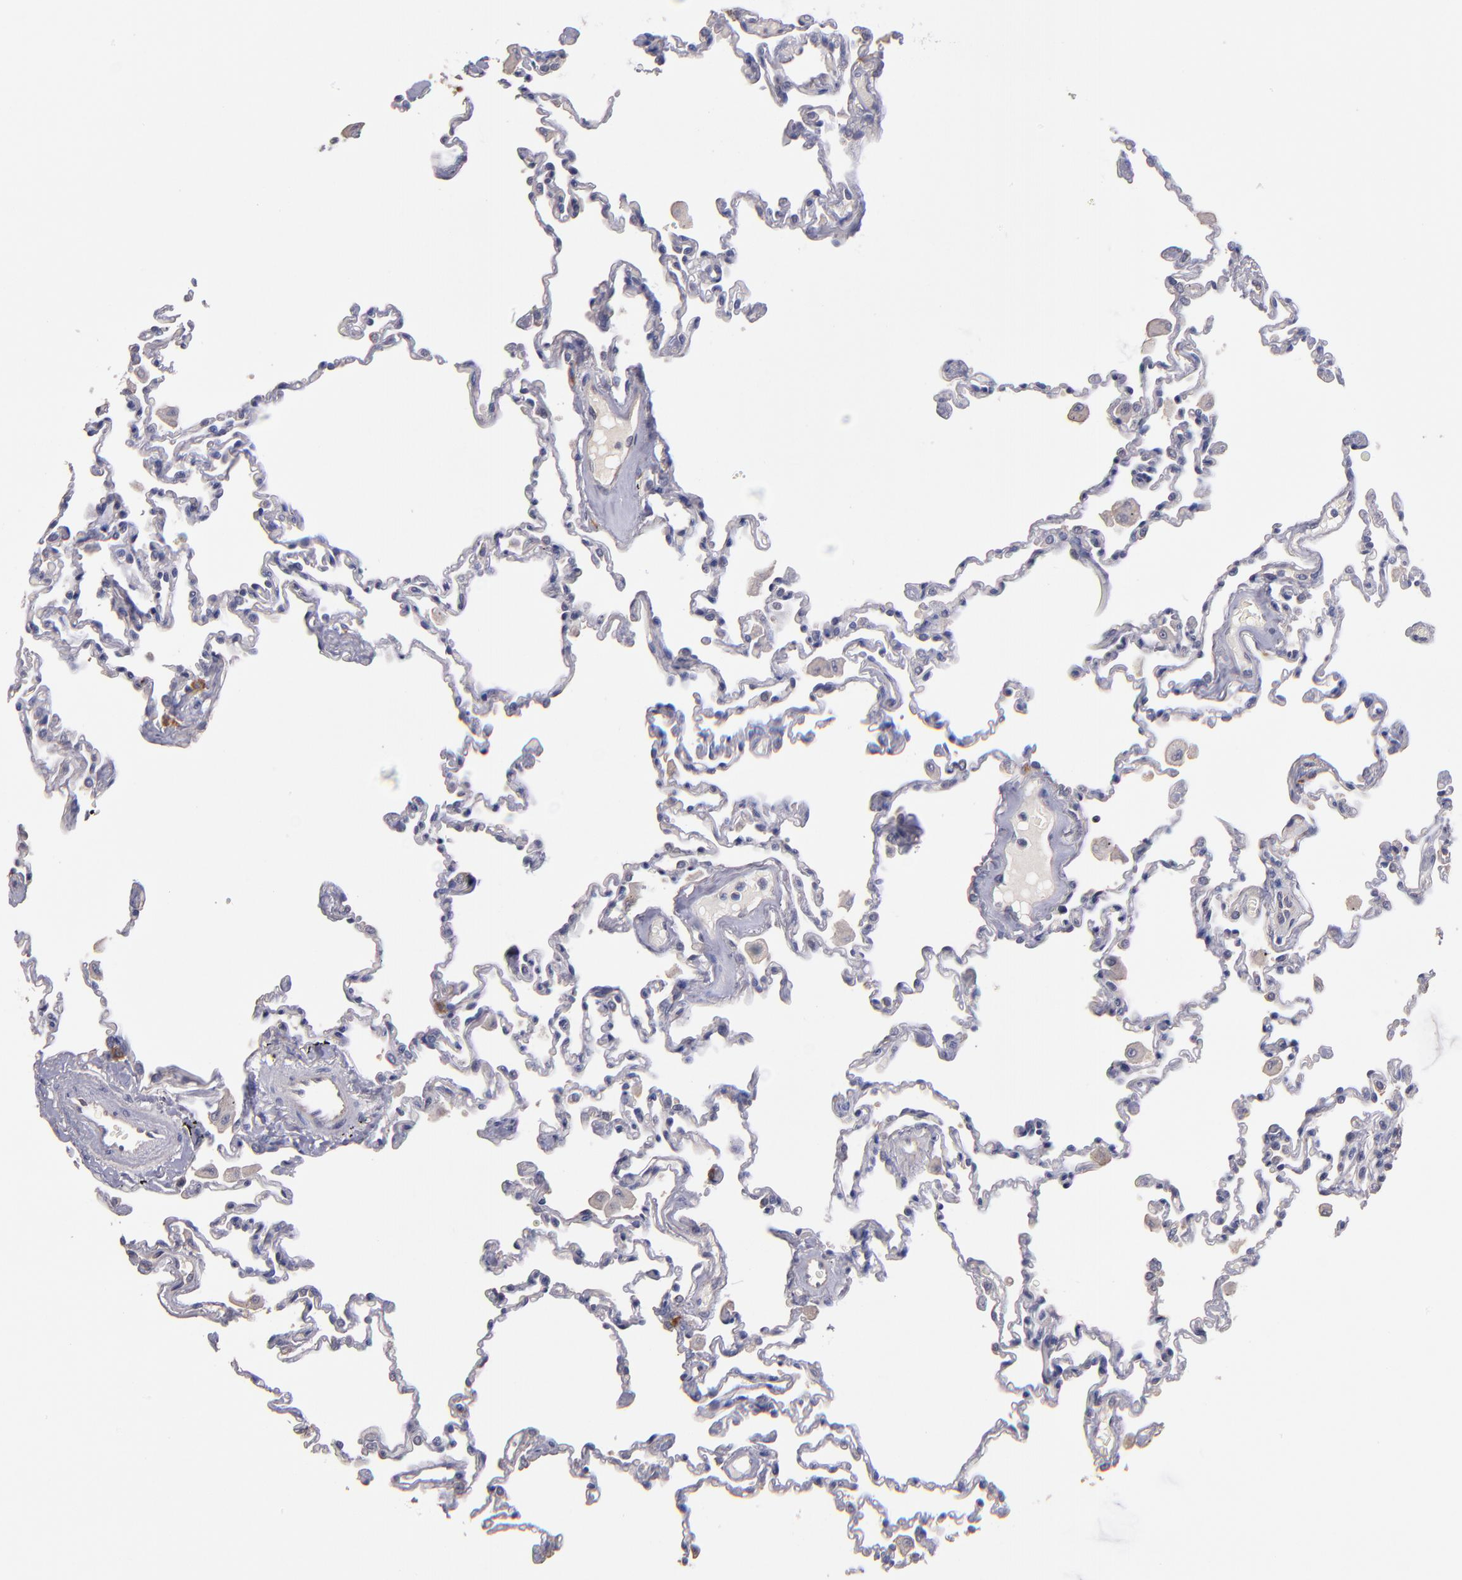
{"staining": {"intensity": "negative", "quantity": "none", "location": "none"}, "tissue": "lung", "cell_type": "Alveolar cells", "image_type": "normal", "snomed": [{"axis": "morphology", "description": "Normal tissue, NOS"}, {"axis": "topography", "description": "Lung"}], "caption": "IHC of benign human lung reveals no positivity in alveolar cells. Brightfield microscopy of immunohistochemistry (IHC) stained with DAB (brown) and hematoxylin (blue), captured at high magnification.", "gene": "MAGEE1", "patient": {"sex": "male", "age": 59}}